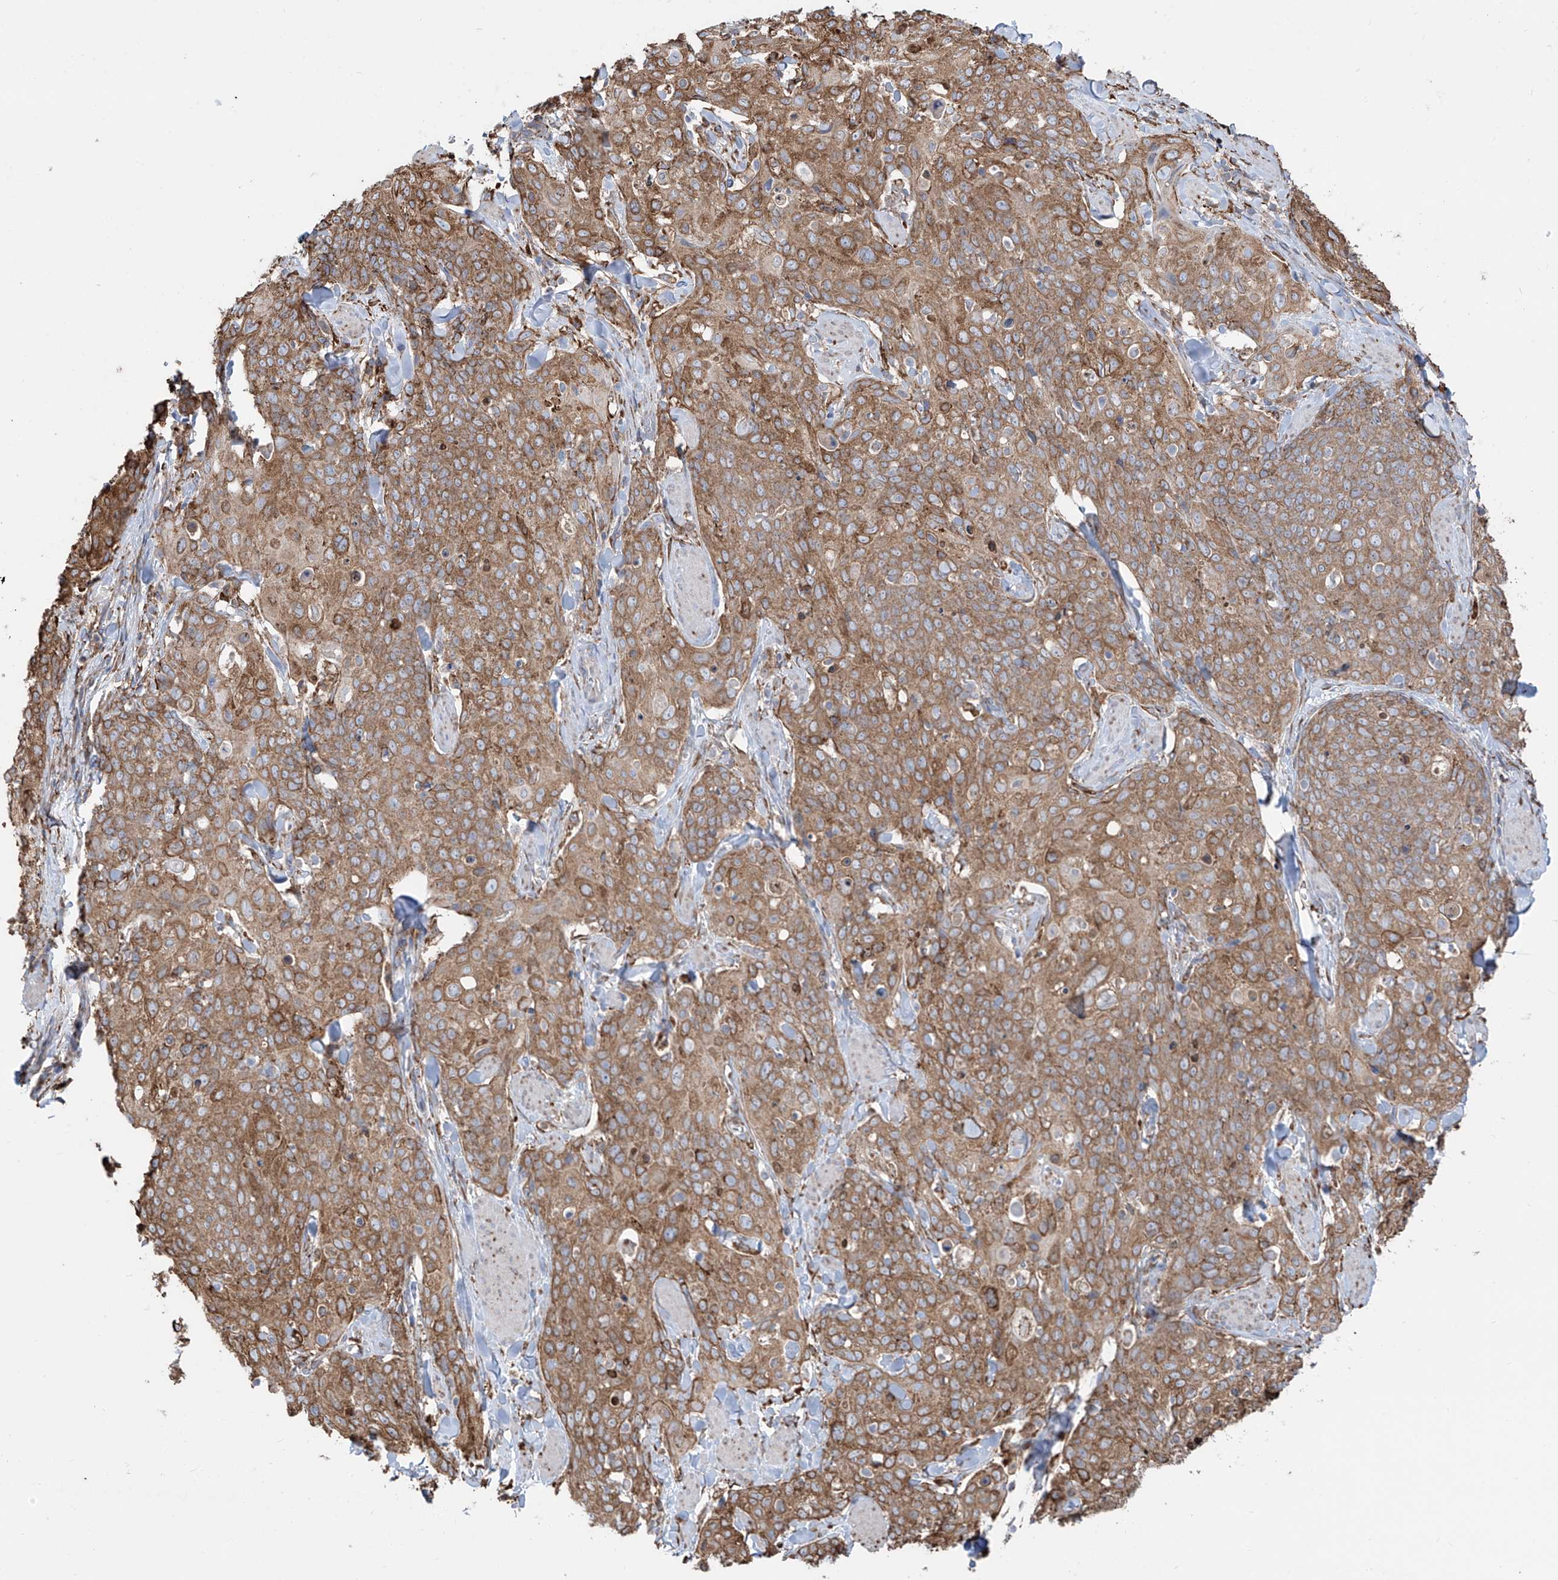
{"staining": {"intensity": "moderate", "quantity": ">75%", "location": "cytoplasmic/membranous"}, "tissue": "skin cancer", "cell_type": "Tumor cells", "image_type": "cancer", "snomed": [{"axis": "morphology", "description": "Squamous cell carcinoma, NOS"}, {"axis": "topography", "description": "Skin"}, {"axis": "topography", "description": "Vulva"}], "caption": "Approximately >75% of tumor cells in skin cancer show moderate cytoplasmic/membranous protein staining as visualized by brown immunohistochemical staining.", "gene": "ZNF354C", "patient": {"sex": "female", "age": 85}}